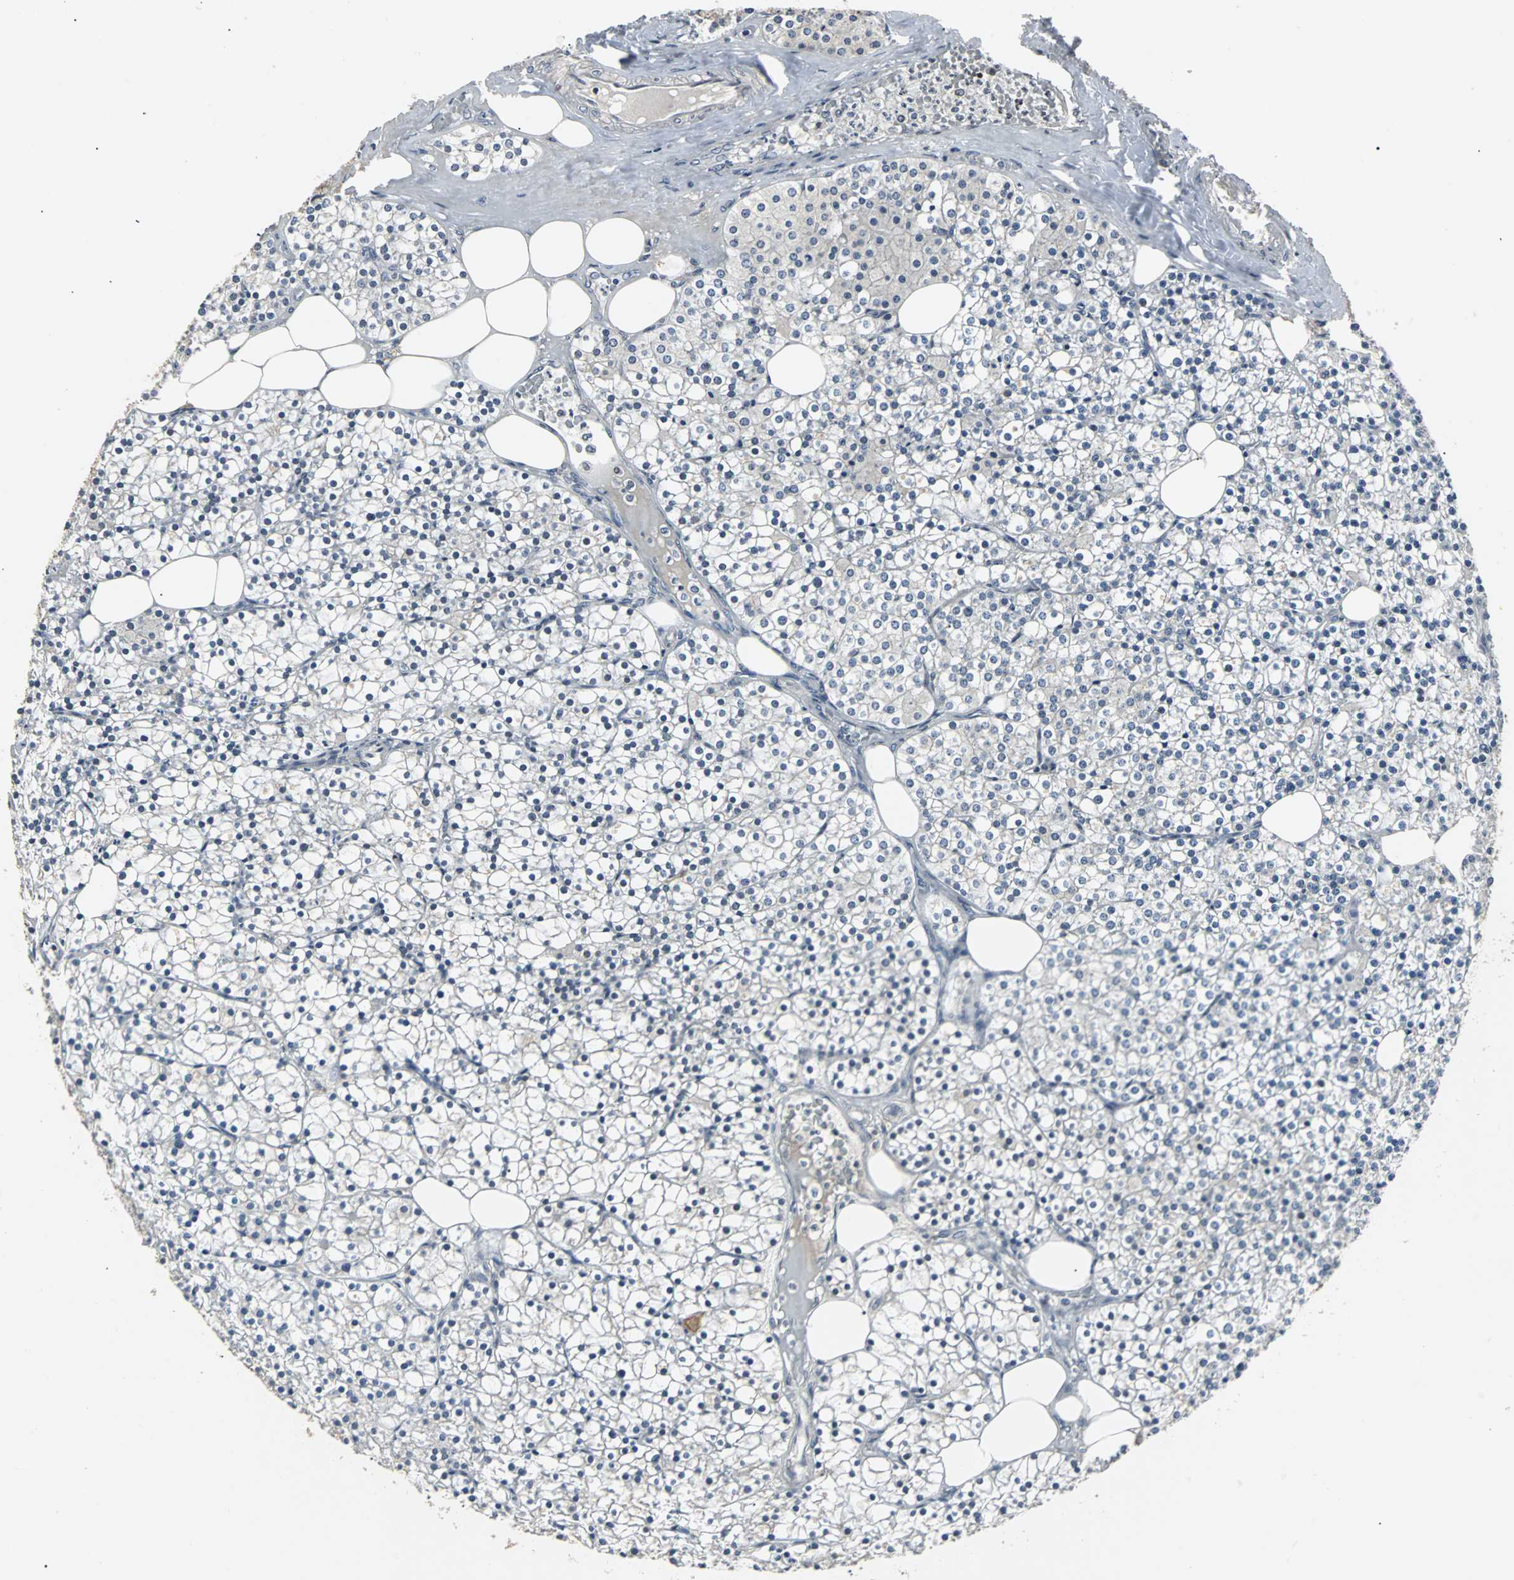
{"staining": {"intensity": "negative", "quantity": "none", "location": "none"}, "tissue": "parathyroid gland", "cell_type": "Glandular cells", "image_type": "normal", "snomed": [{"axis": "morphology", "description": "Normal tissue, NOS"}, {"axis": "topography", "description": "Parathyroid gland"}], "caption": "High power microscopy micrograph of an immunohistochemistry (IHC) image of normal parathyroid gland, revealing no significant staining in glandular cells.", "gene": "TERF2IP", "patient": {"sex": "female", "age": 63}}